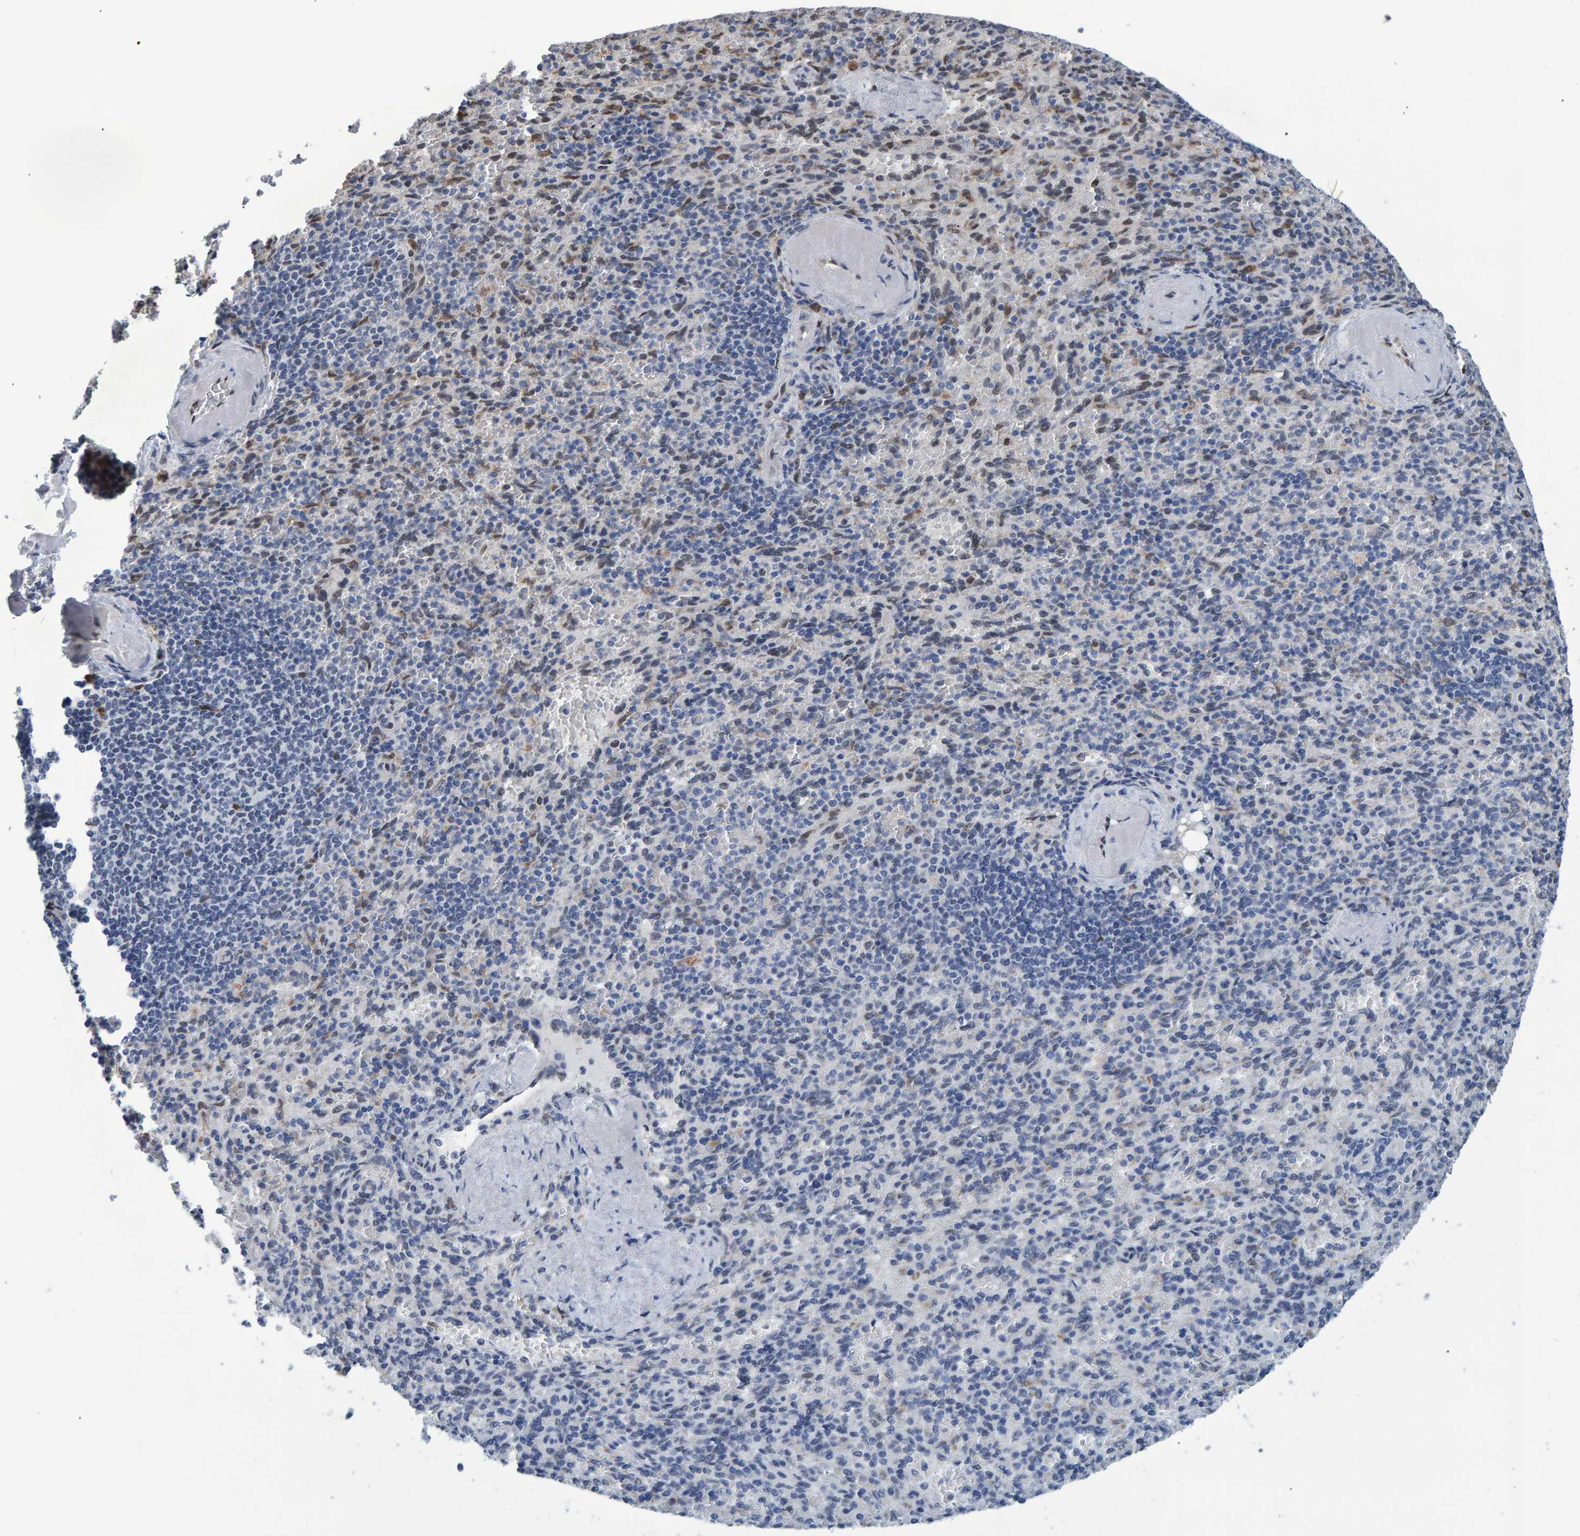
{"staining": {"intensity": "negative", "quantity": "none", "location": "none"}, "tissue": "spleen", "cell_type": "Cells in red pulp", "image_type": "normal", "snomed": [{"axis": "morphology", "description": "Normal tissue, NOS"}, {"axis": "topography", "description": "Spleen"}], "caption": "The histopathology image demonstrates no staining of cells in red pulp in unremarkable spleen.", "gene": "QKI", "patient": {"sex": "female", "age": 74}}